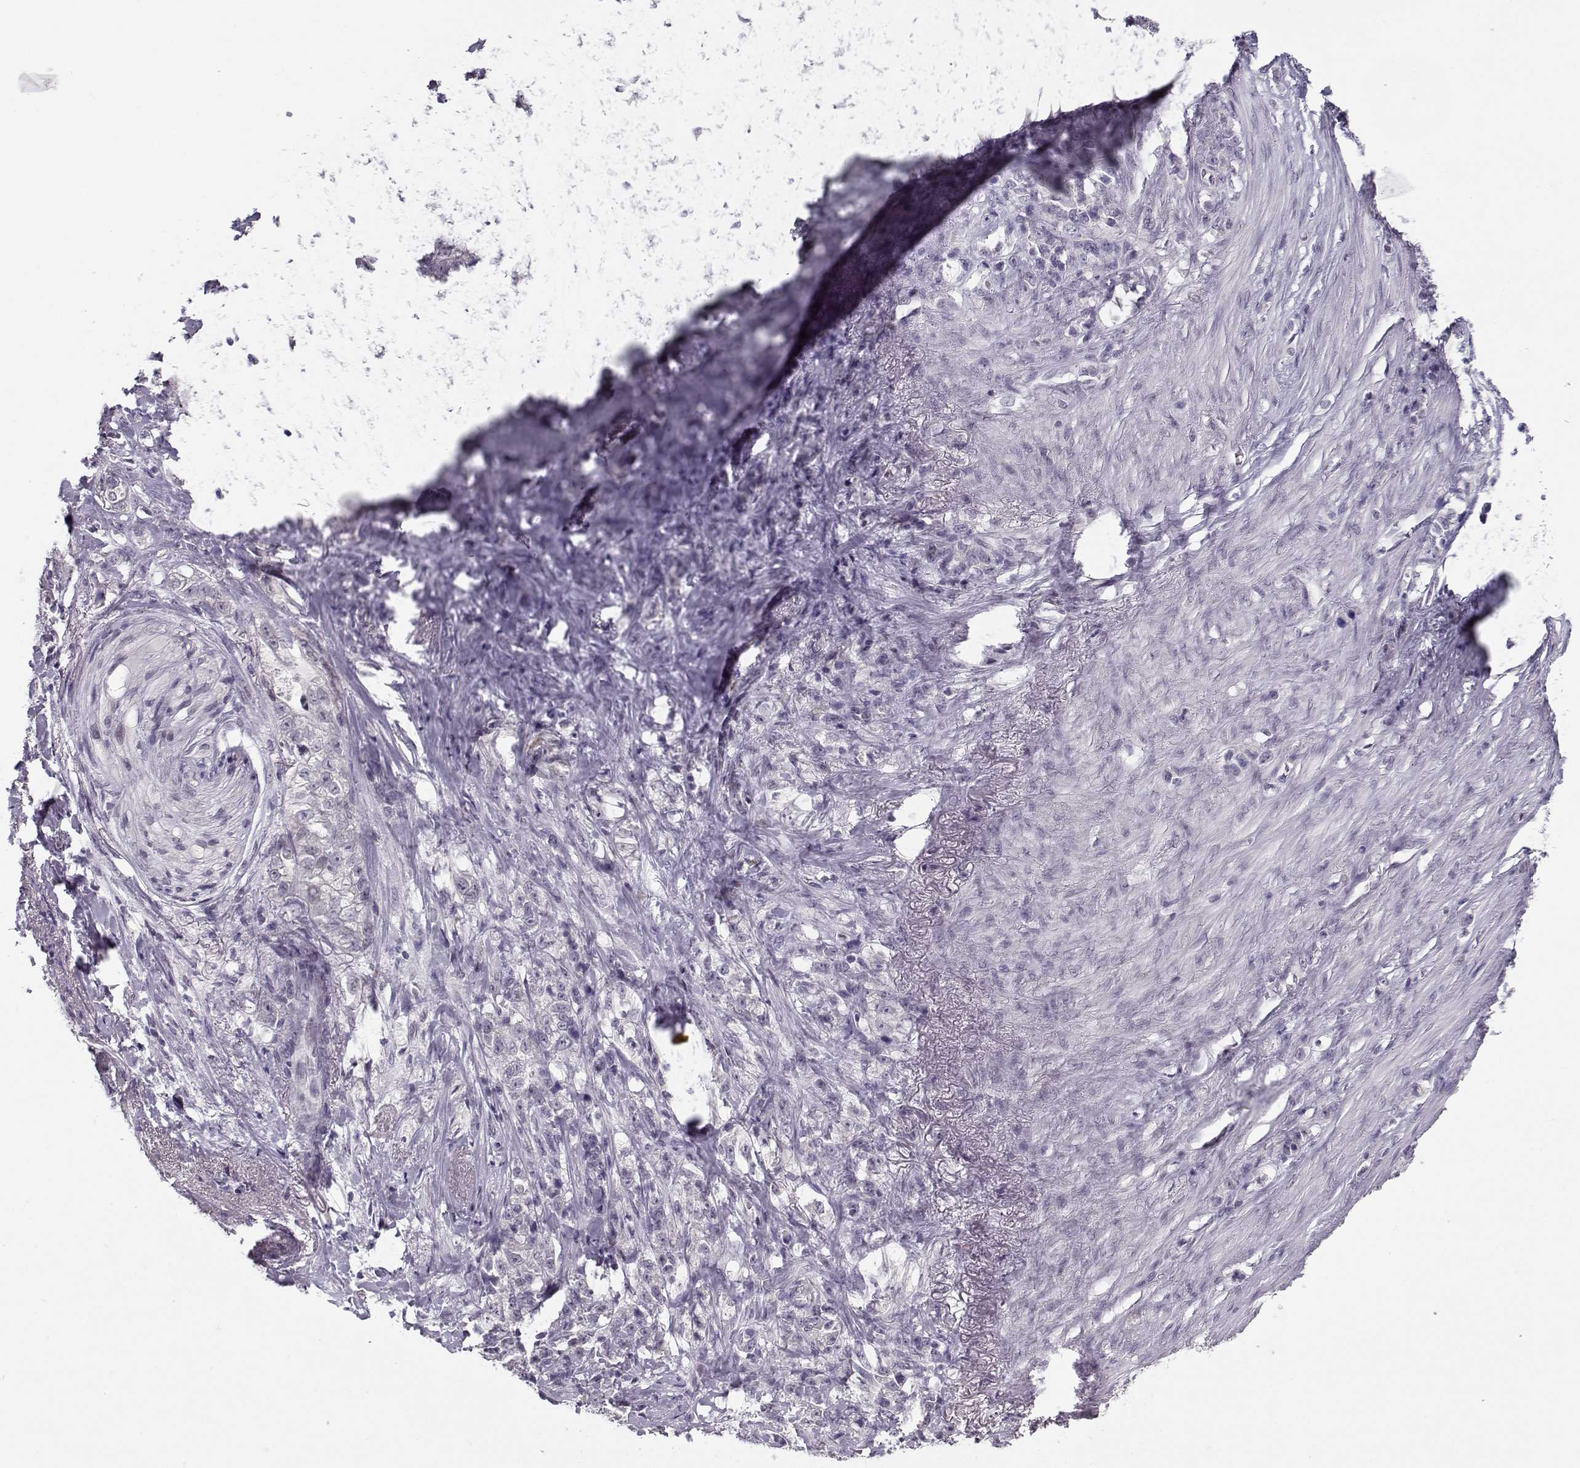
{"staining": {"intensity": "negative", "quantity": "none", "location": "none"}, "tissue": "stomach cancer", "cell_type": "Tumor cells", "image_type": "cancer", "snomed": [{"axis": "morphology", "description": "Adenocarcinoma, NOS"}, {"axis": "topography", "description": "Stomach, lower"}], "caption": "Tumor cells are negative for protein expression in human adenocarcinoma (stomach).", "gene": "C16orf86", "patient": {"sex": "male", "age": 88}}